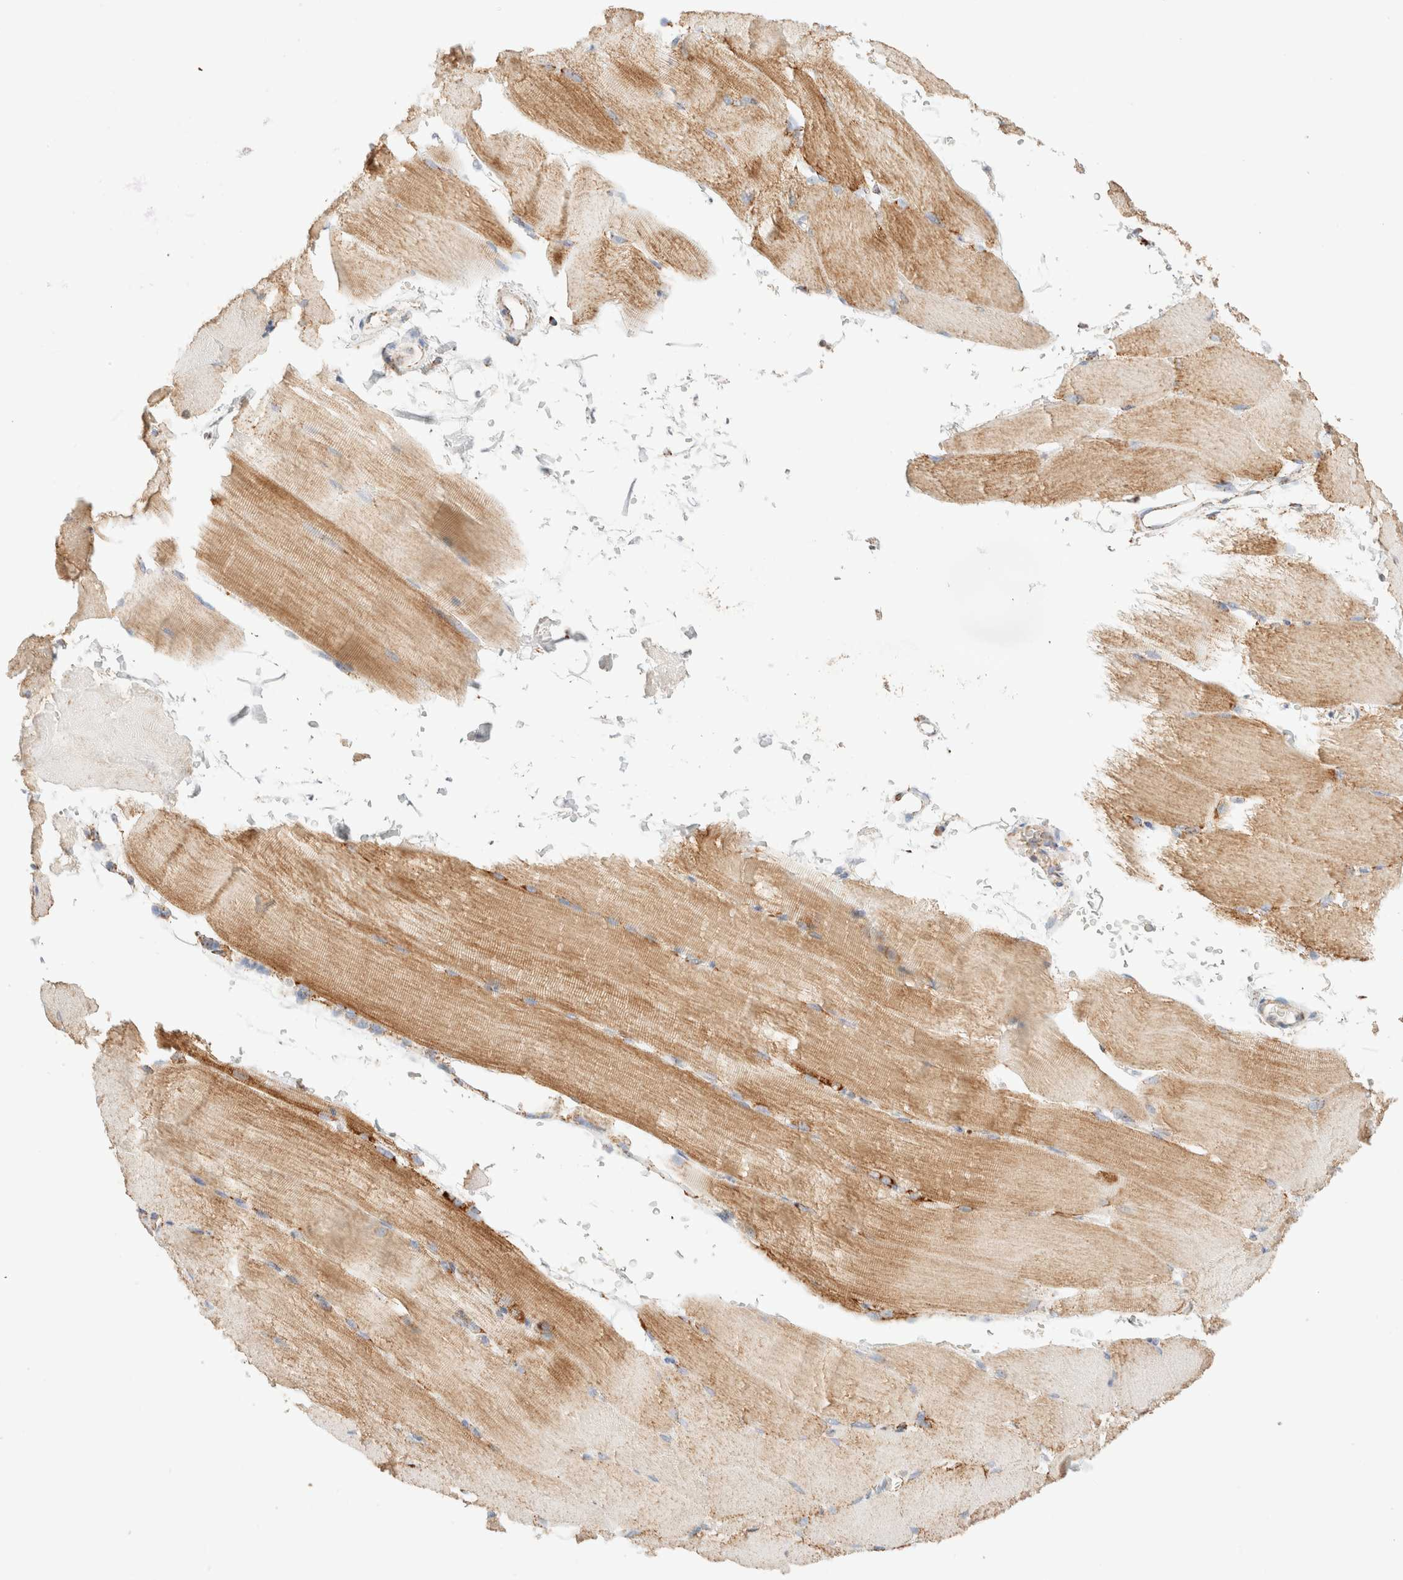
{"staining": {"intensity": "moderate", "quantity": "25%-75%", "location": "cytoplasmic/membranous"}, "tissue": "skeletal muscle", "cell_type": "Myocytes", "image_type": "normal", "snomed": [{"axis": "morphology", "description": "Normal tissue, NOS"}, {"axis": "topography", "description": "Skeletal muscle"}, {"axis": "topography", "description": "Parathyroid gland"}], "caption": "Protein staining demonstrates moderate cytoplasmic/membranous expression in about 25%-75% of myocytes in unremarkable skeletal muscle. The staining was performed using DAB, with brown indicating positive protein expression. Nuclei are stained blue with hematoxylin.", "gene": "PHB2", "patient": {"sex": "female", "age": 37}}